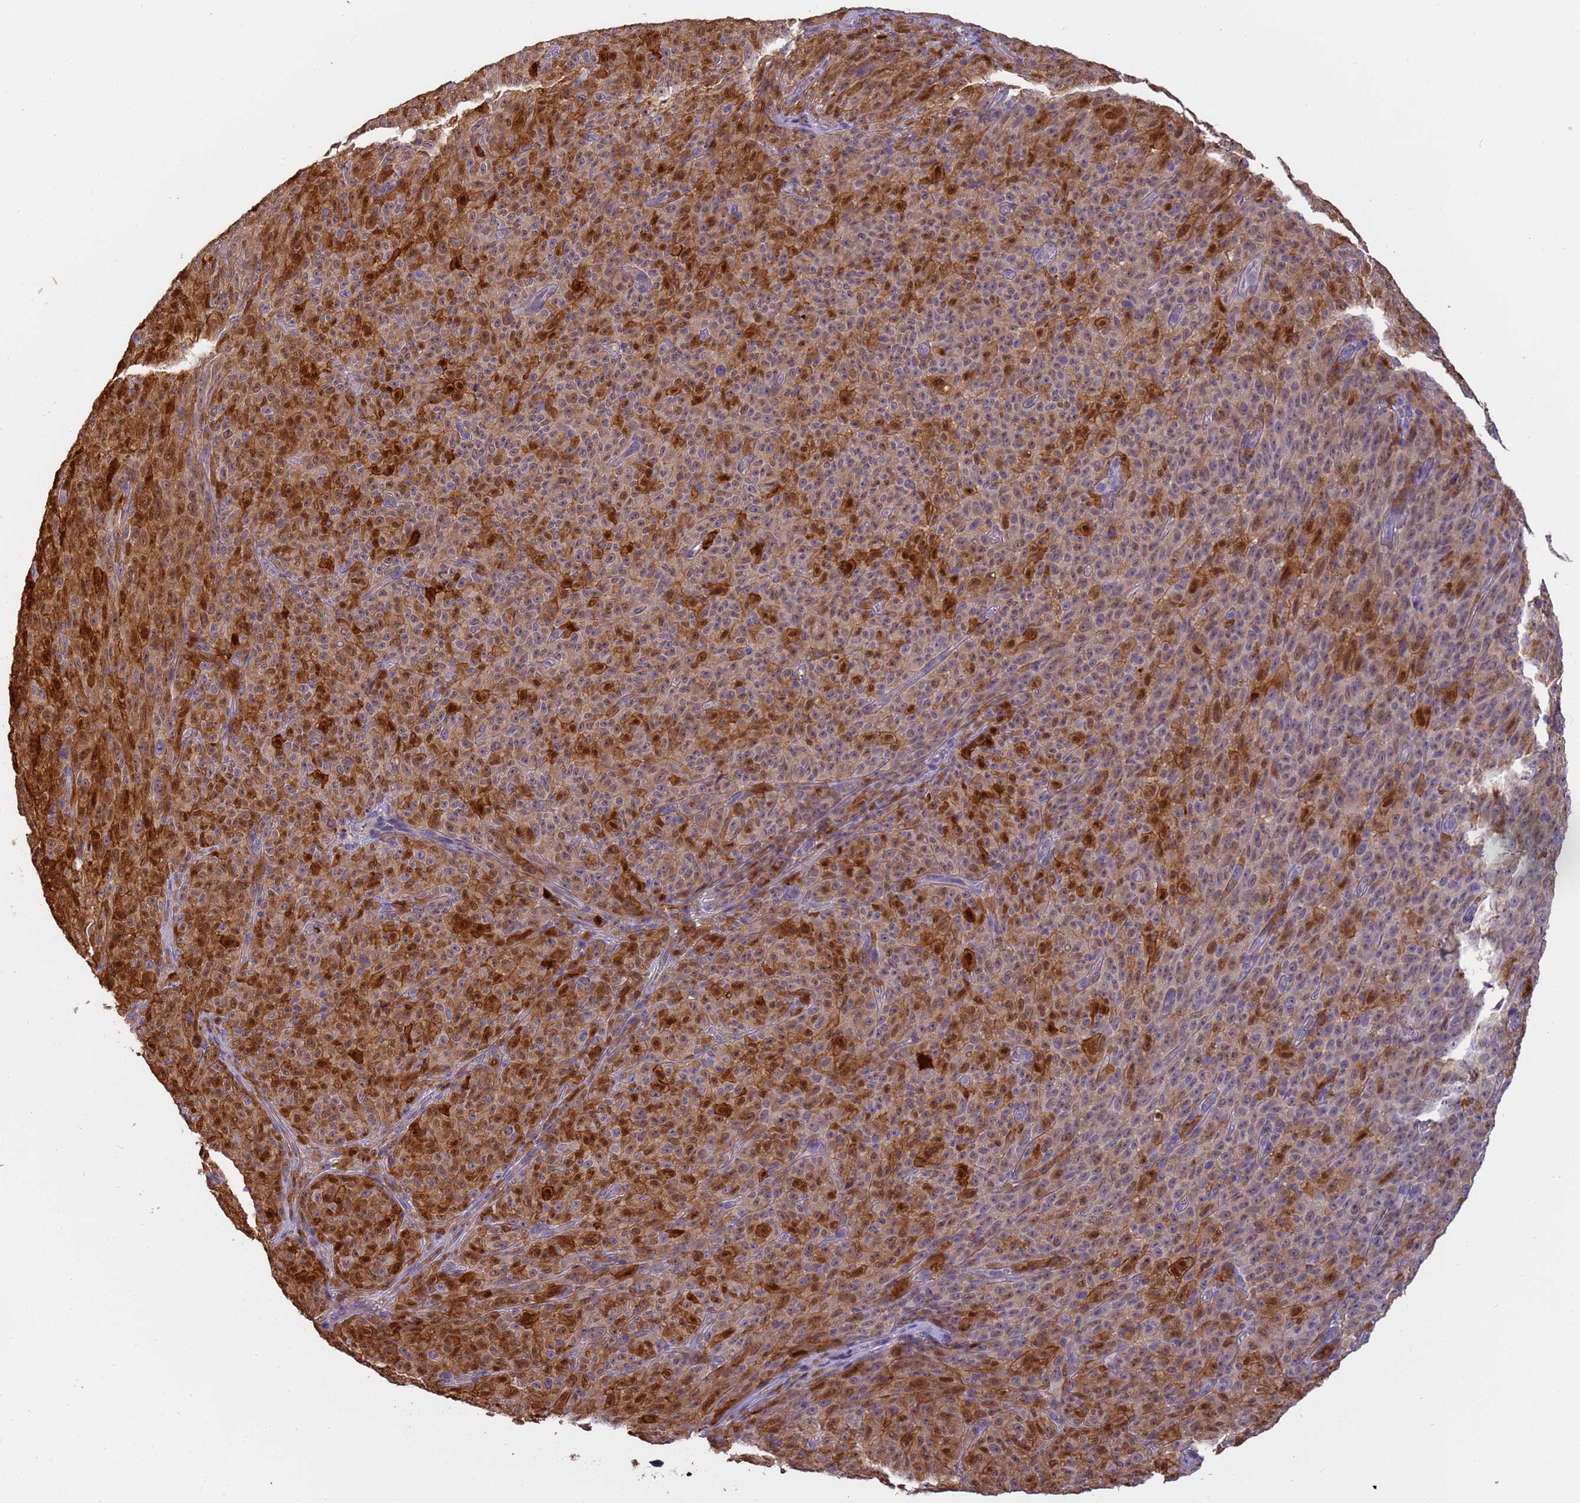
{"staining": {"intensity": "strong", "quantity": ">75%", "location": "cytoplasmic/membranous,nuclear"}, "tissue": "melanoma", "cell_type": "Tumor cells", "image_type": "cancer", "snomed": [{"axis": "morphology", "description": "Malignant melanoma, NOS"}, {"axis": "topography", "description": "Skin"}], "caption": "Immunohistochemical staining of human melanoma exhibits strong cytoplasmic/membranous and nuclear protein staining in approximately >75% of tumor cells.", "gene": "M6PR", "patient": {"sex": "female", "age": 82}}